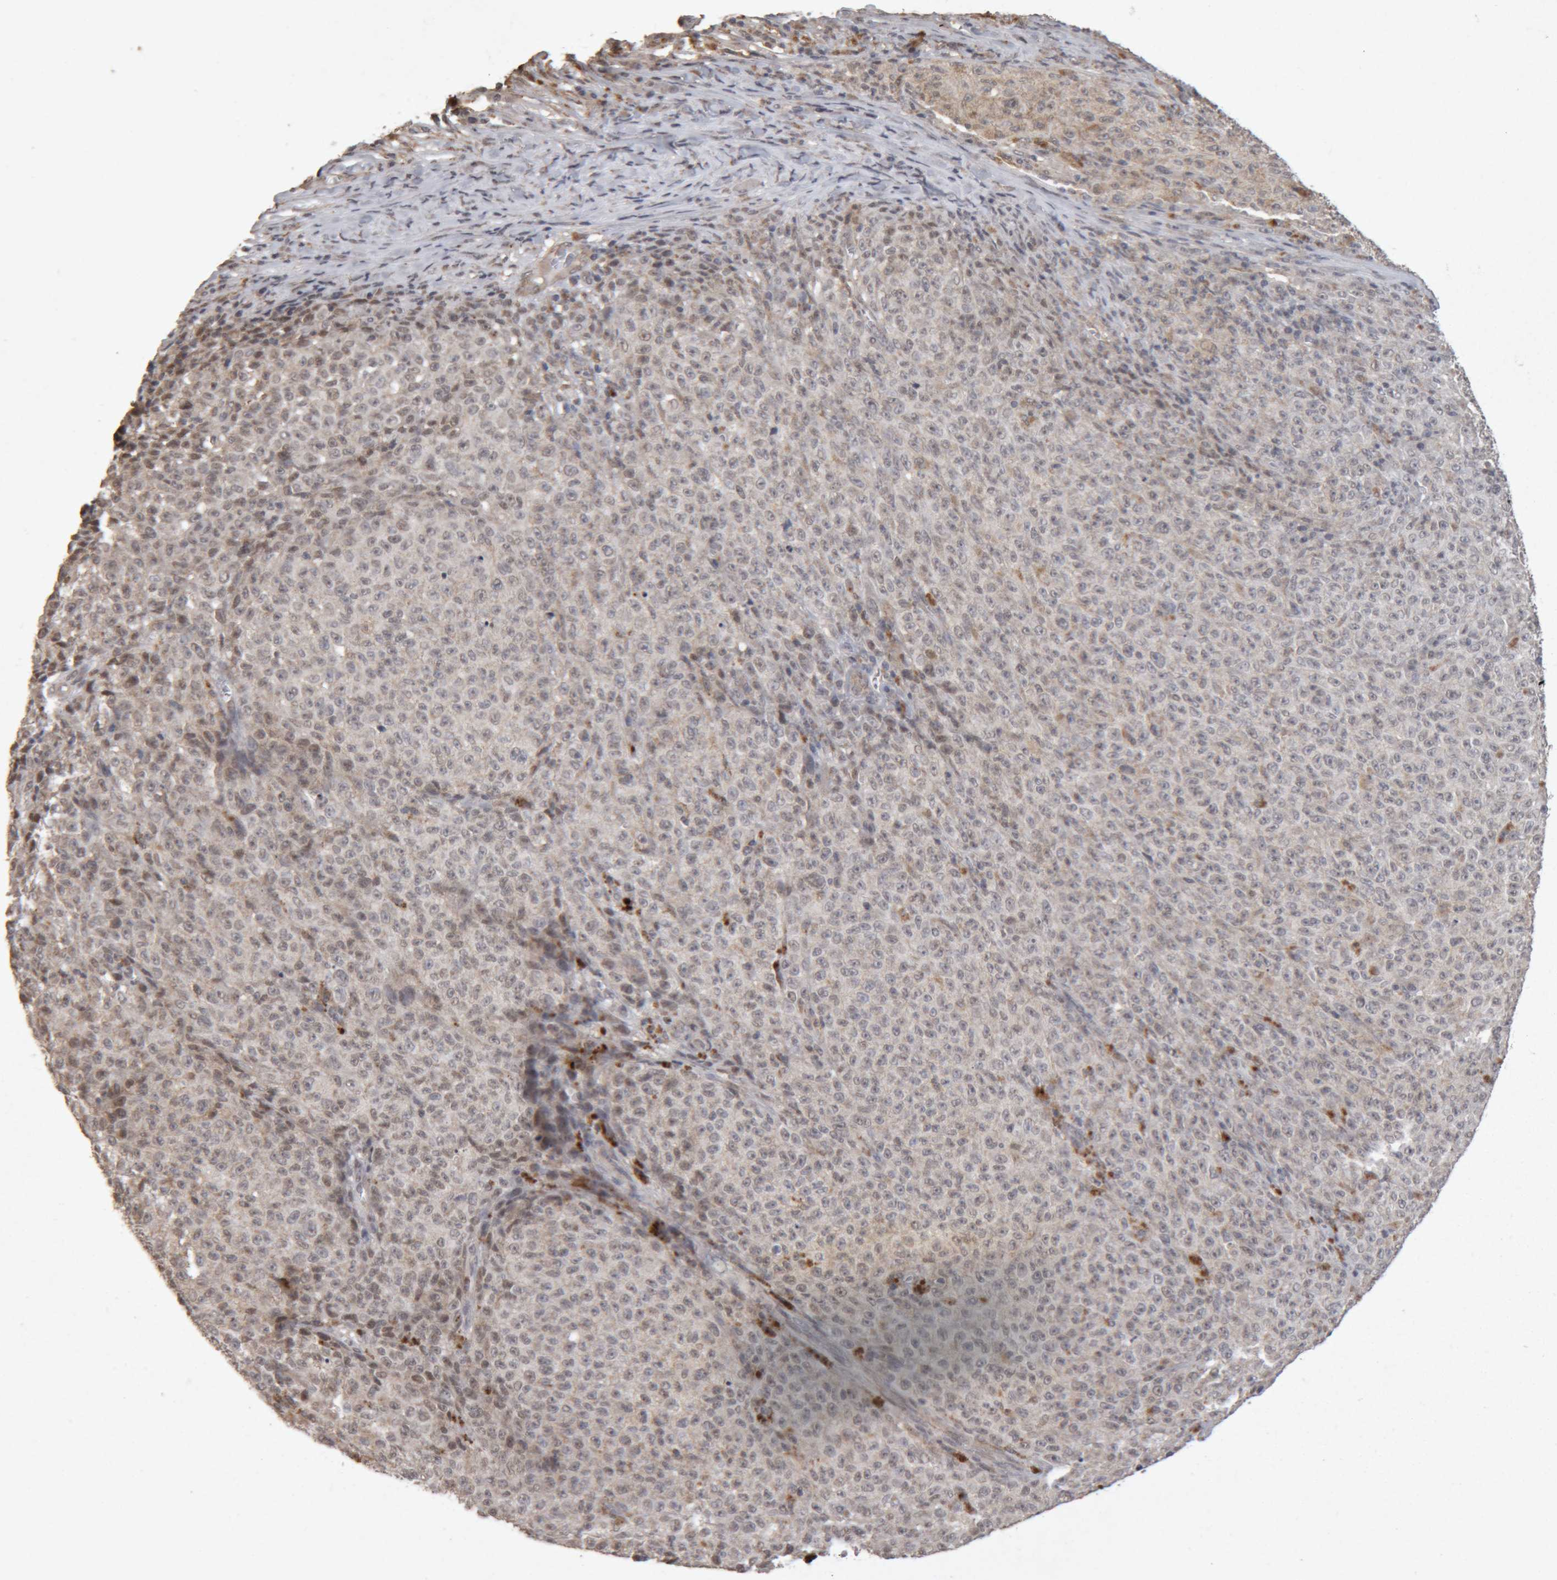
{"staining": {"intensity": "negative", "quantity": "none", "location": "none"}, "tissue": "melanoma", "cell_type": "Tumor cells", "image_type": "cancer", "snomed": [{"axis": "morphology", "description": "Malignant melanoma, NOS"}, {"axis": "topography", "description": "Skin"}], "caption": "Tumor cells are negative for brown protein staining in malignant melanoma.", "gene": "MEP1A", "patient": {"sex": "female", "age": 82}}